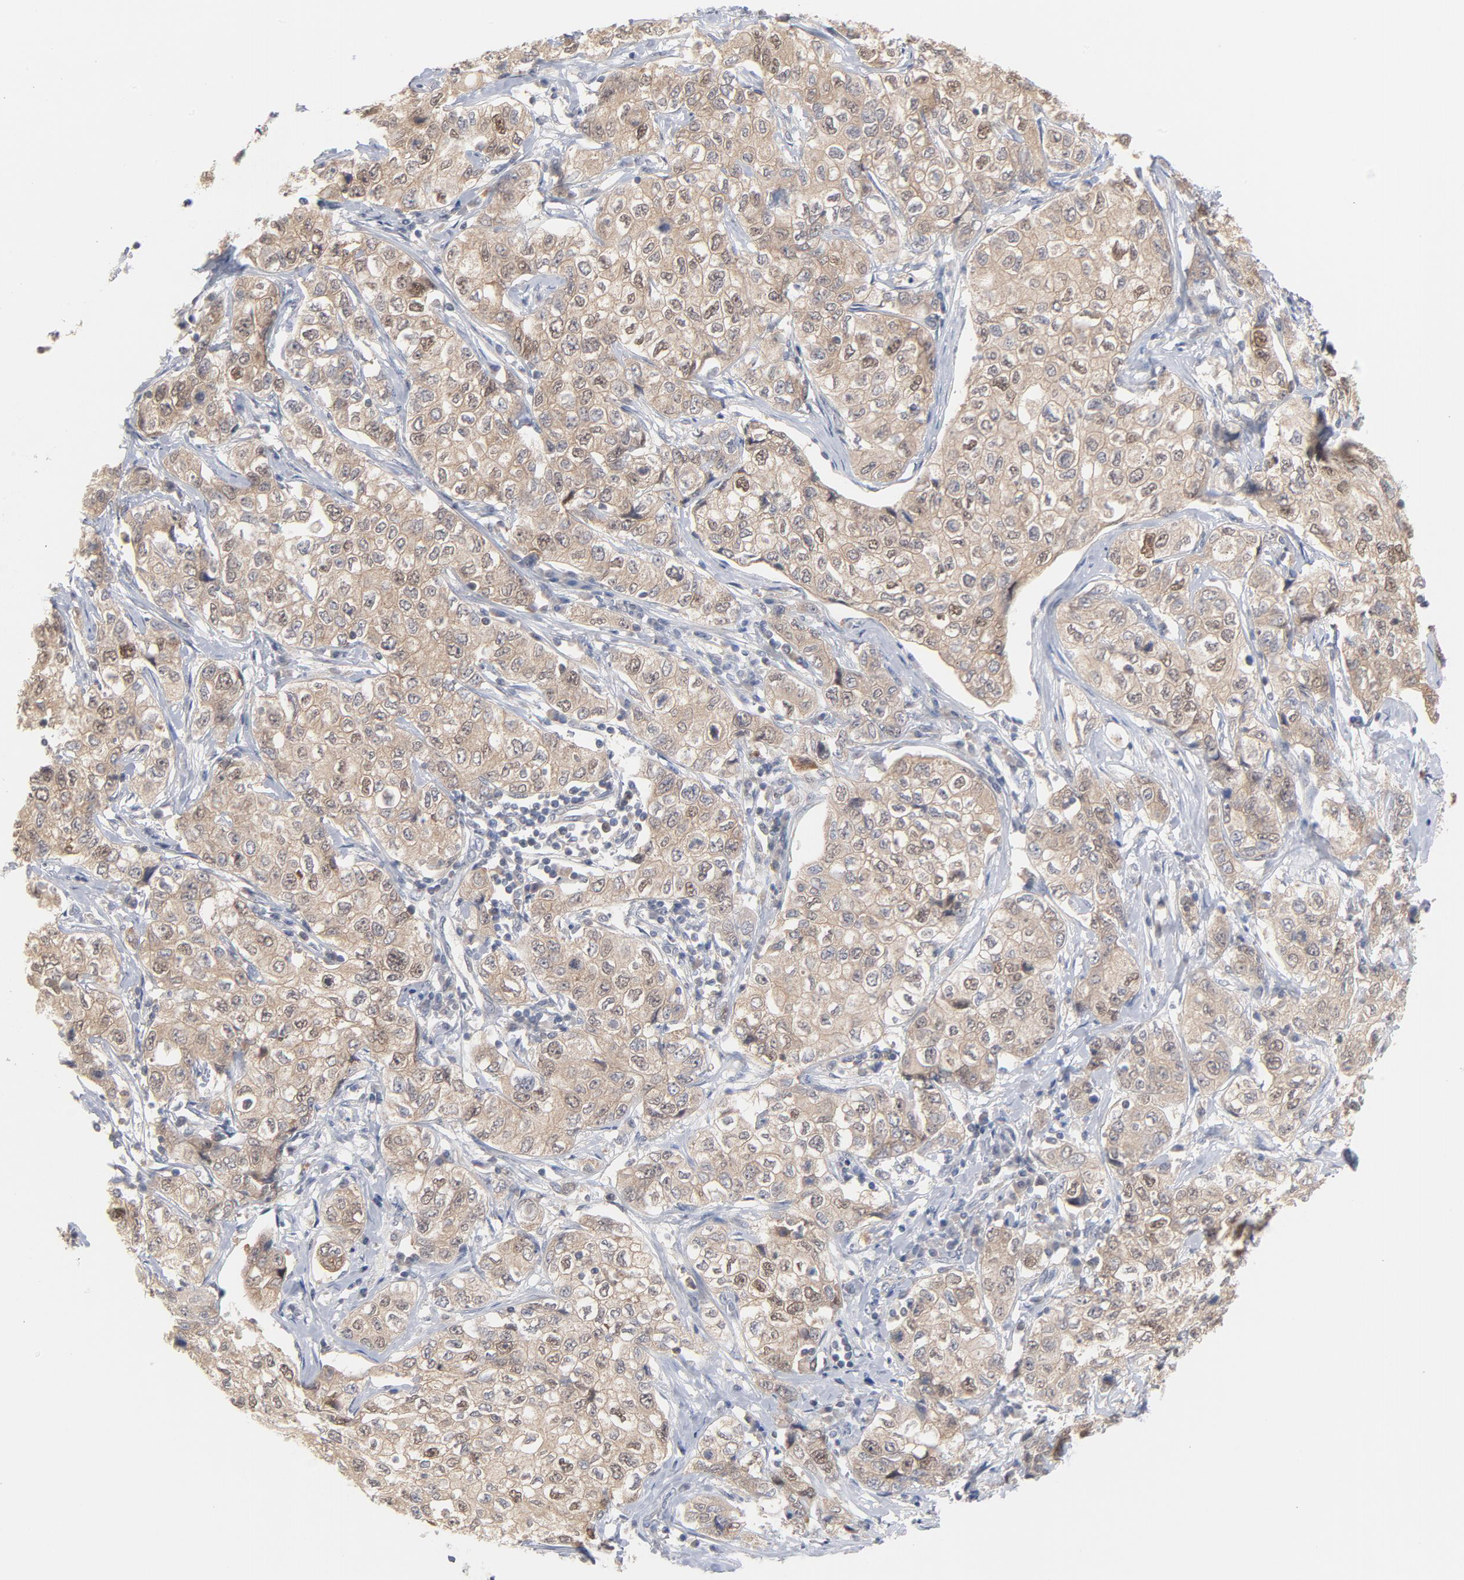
{"staining": {"intensity": "weak", "quantity": "<25%", "location": "cytoplasmic/membranous,nuclear"}, "tissue": "stomach cancer", "cell_type": "Tumor cells", "image_type": "cancer", "snomed": [{"axis": "morphology", "description": "Adenocarcinoma, NOS"}, {"axis": "topography", "description": "Stomach"}], "caption": "Human stomach cancer (adenocarcinoma) stained for a protein using immunohistochemistry reveals no expression in tumor cells.", "gene": "UBL4A", "patient": {"sex": "male", "age": 48}}